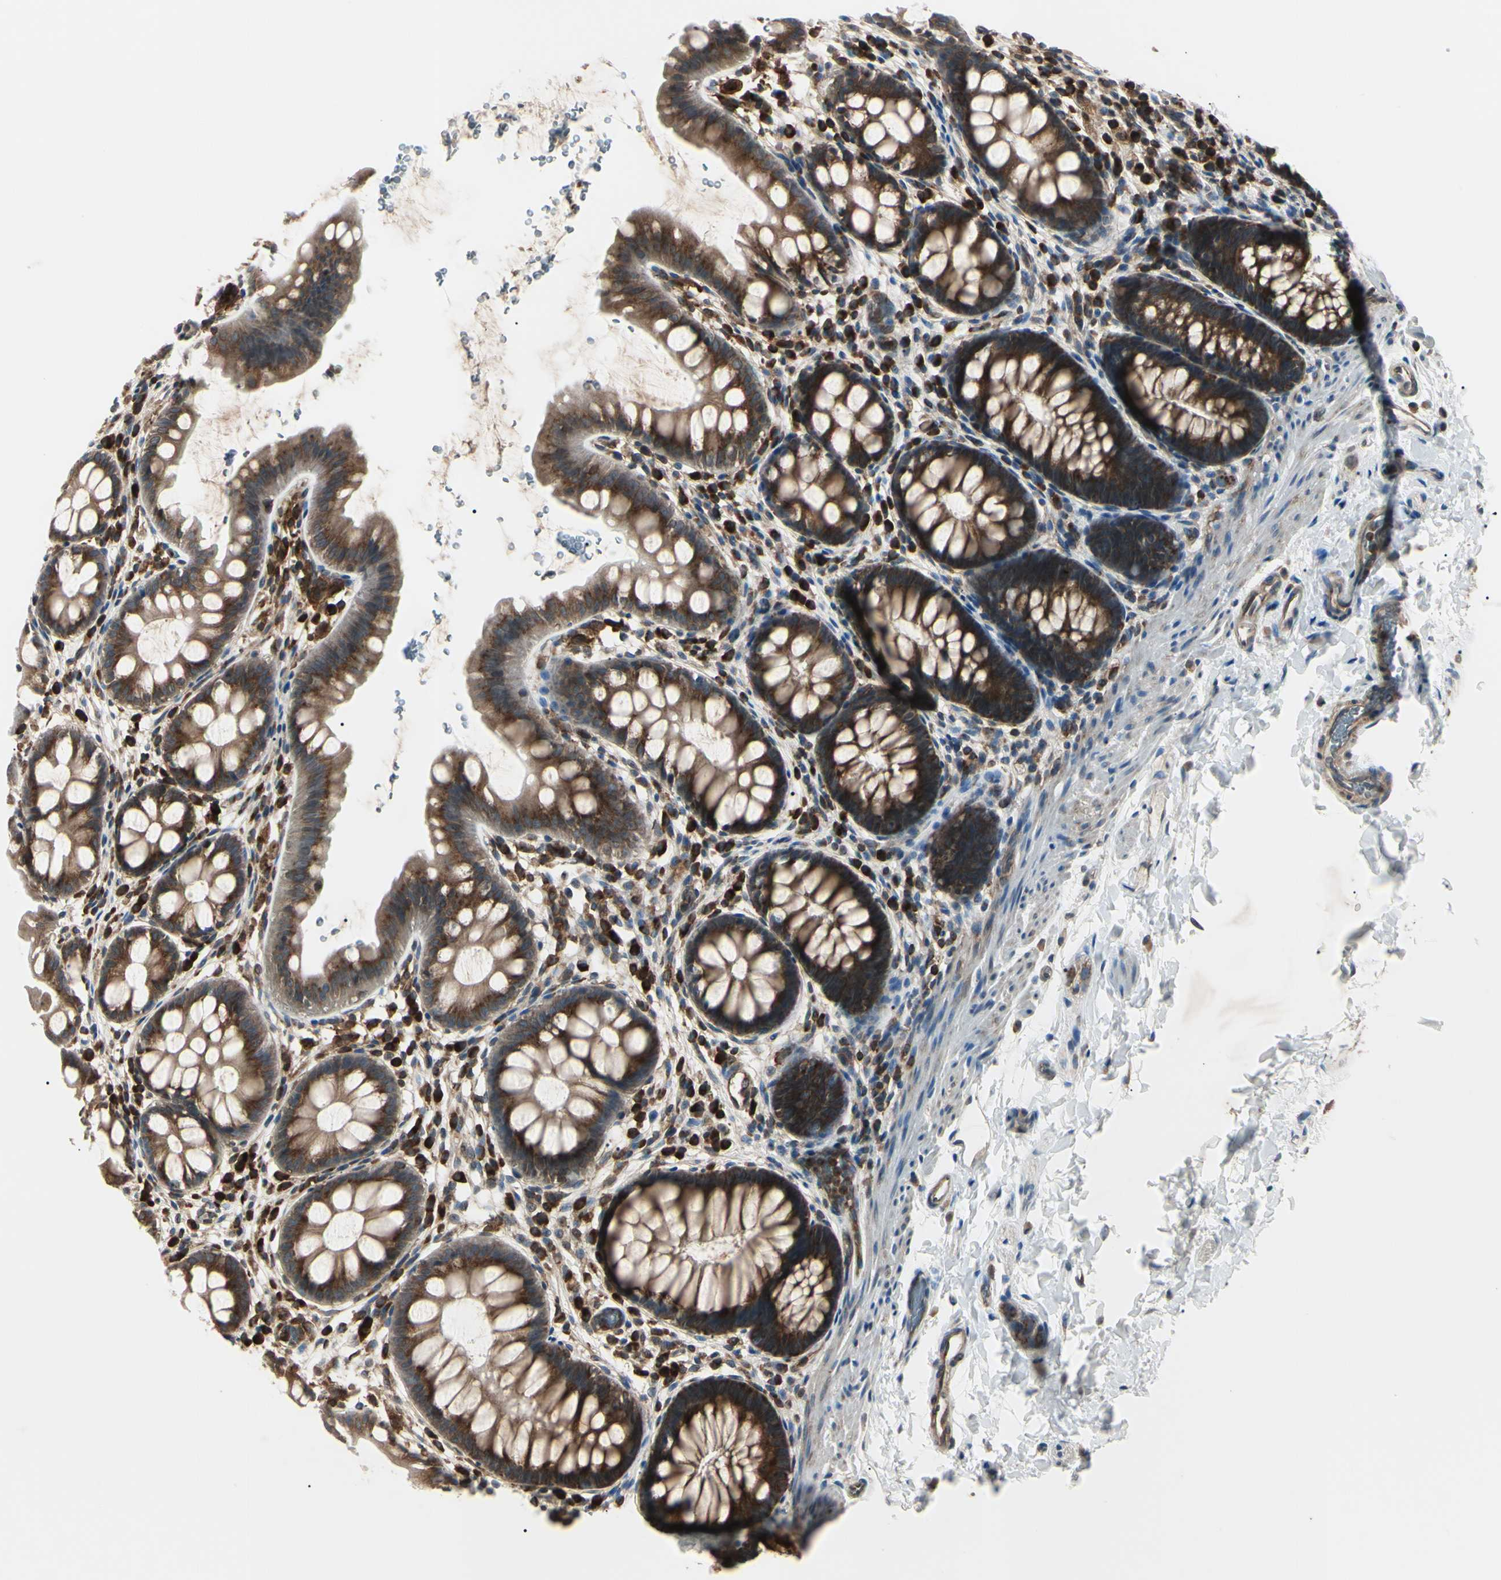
{"staining": {"intensity": "strong", "quantity": ">75%", "location": "cytoplasmic/membranous"}, "tissue": "rectum", "cell_type": "Glandular cells", "image_type": "normal", "snomed": [{"axis": "morphology", "description": "Normal tissue, NOS"}, {"axis": "topography", "description": "Rectum"}], "caption": "Immunohistochemical staining of normal rectum shows high levels of strong cytoplasmic/membranous expression in approximately >75% of glandular cells. Using DAB (3,3'-diaminobenzidine) (brown) and hematoxylin (blue) stains, captured at high magnification using brightfield microscopy.", "gene": "MAPRE1", "patient": {"sex": "female", "age": 24}}